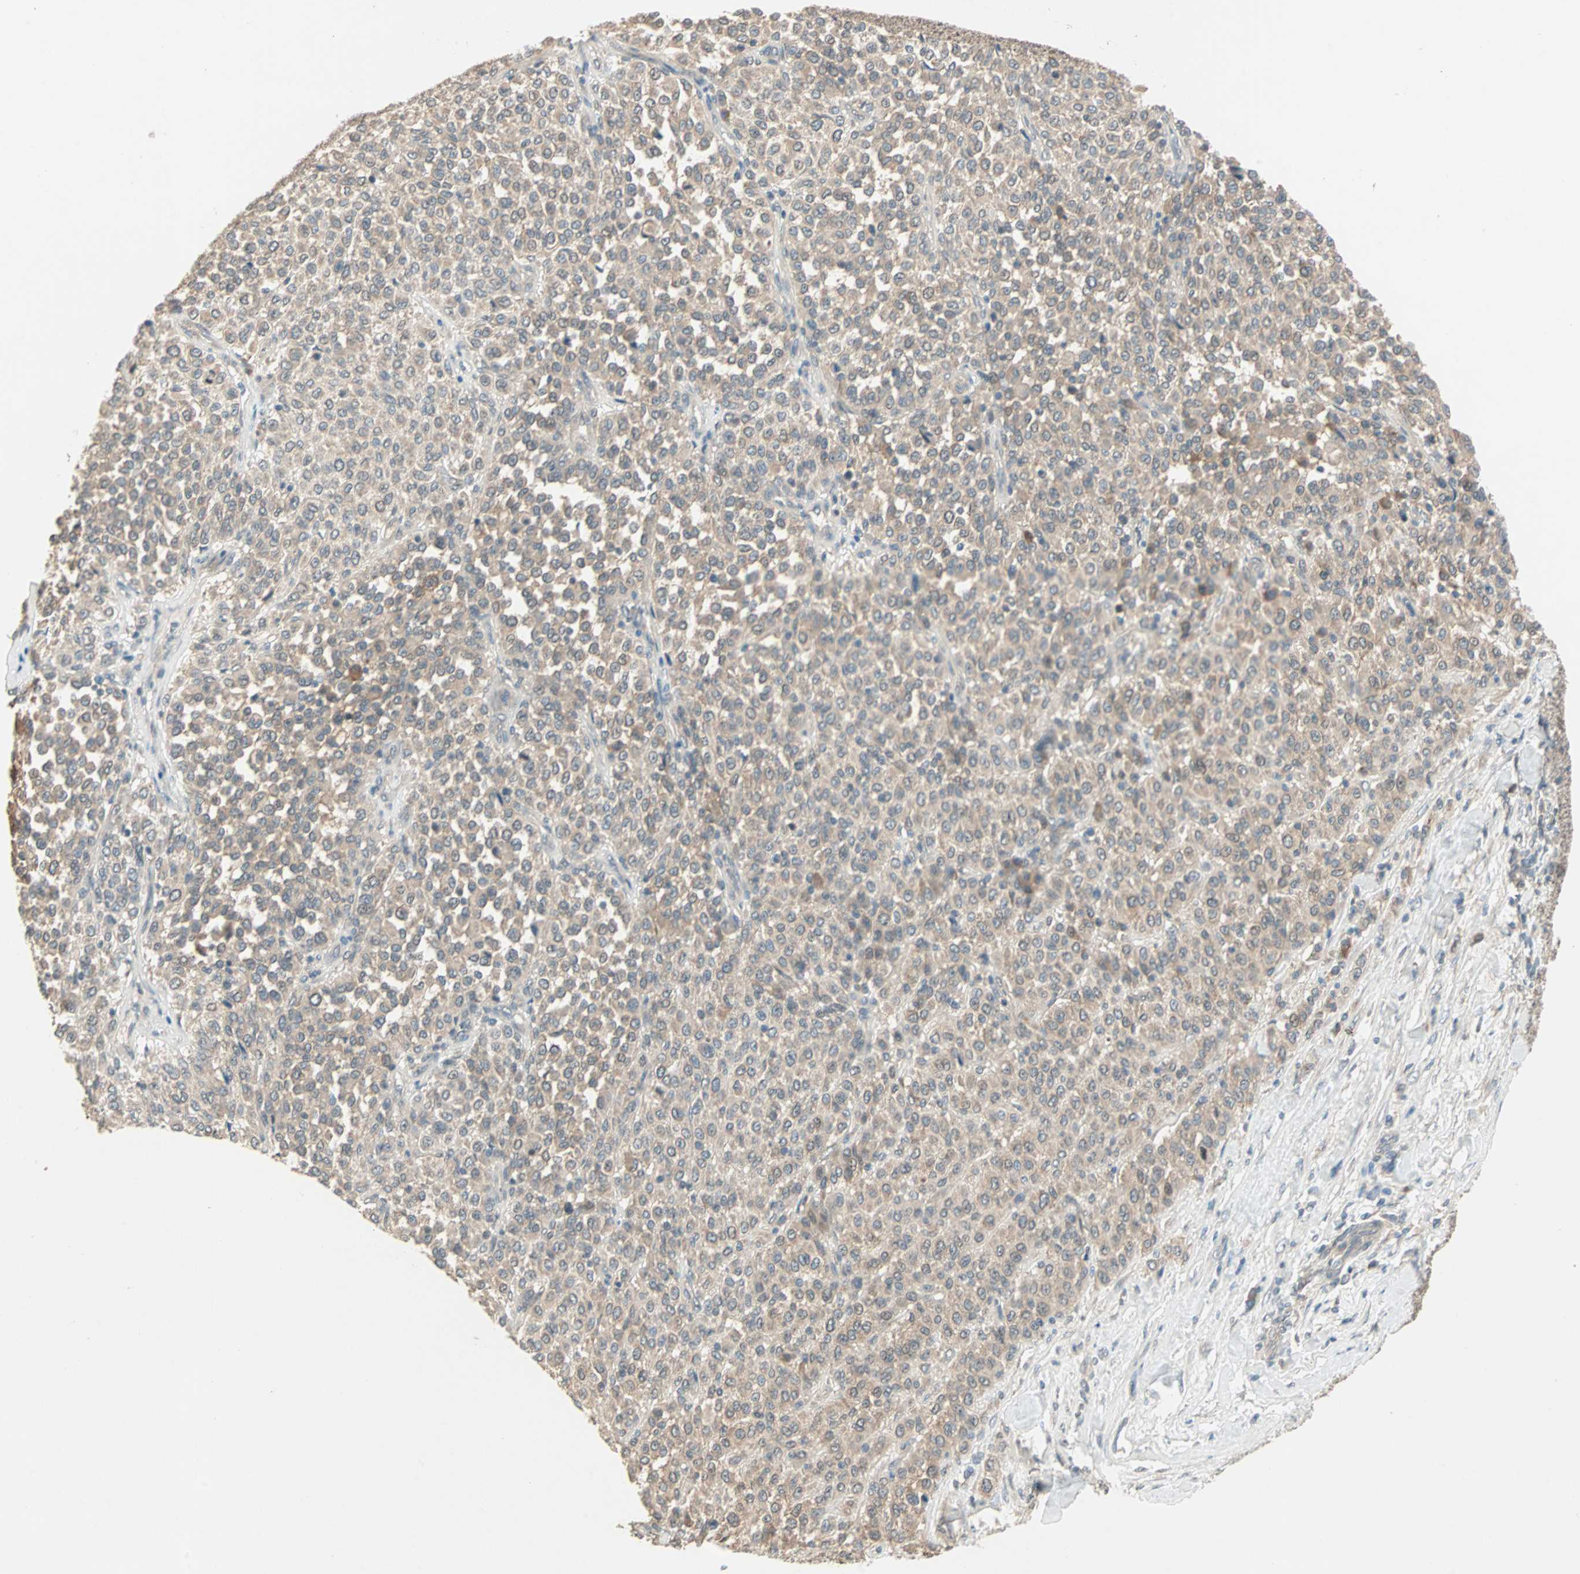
{"staining": {"intensity": "weak", "quantity": ">75%", "location": "cytoplasmic/membranous"}, "tissue": "melanoma", "cell_type": "Tumor cells", "image_type": "cancer", "snomed": [{"axis": "morphology", "description": "Malignant melanoma, Metastatic site"}, {"axis": "topography", "description": "Pancreas"}], "caption": "Protein expression analysis of human melanoma reveals weak cytoplasmic/membranous expression in approximately >75% of tumor cells.", "gene": "TTF2", "patient": {"sex": "female", "age": 30}}